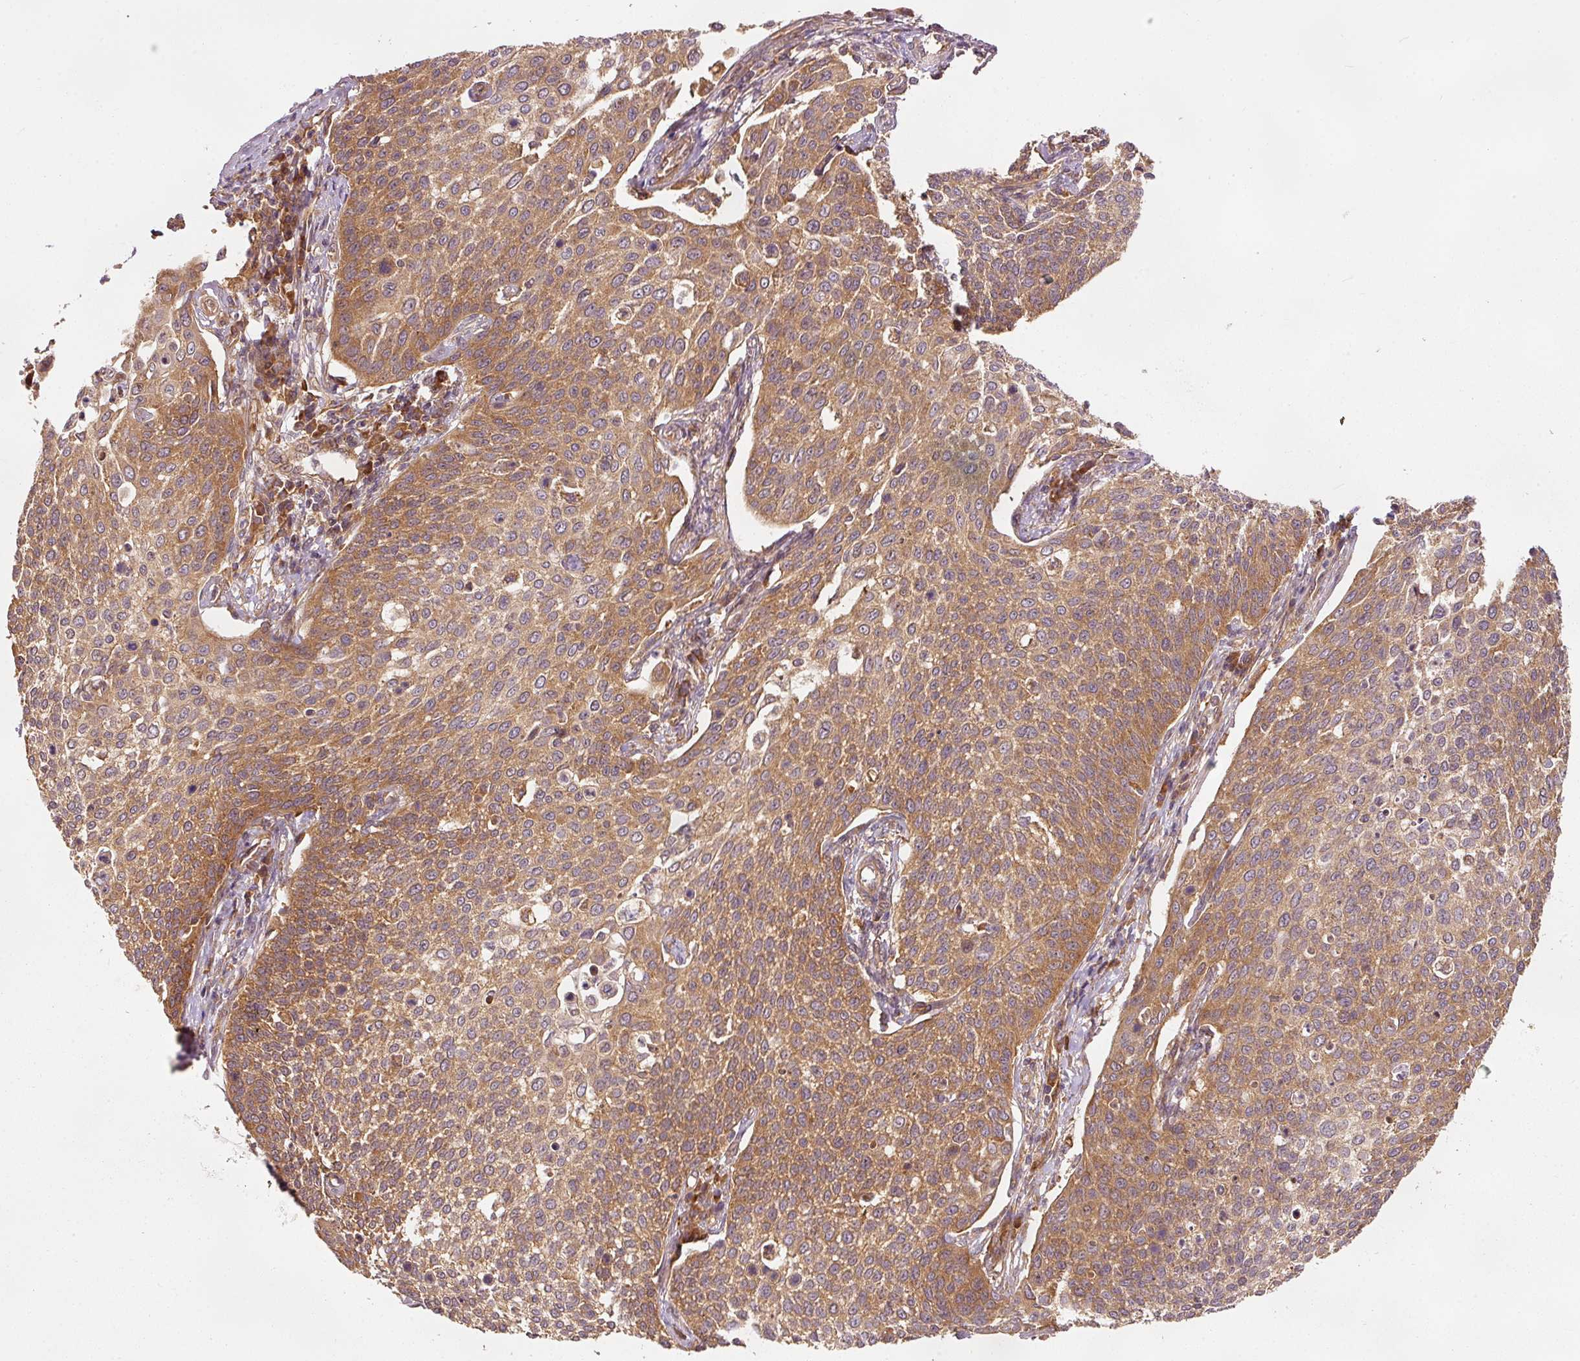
{"staining": {"intensity": "moderate", "quantity": ">75%", "location": "cytoplasmic/membranous"}, "tissue": "cervical cancer", "cell_type": "Tumor cells", "image_type": "cancer", "snomed": [{"axis": "morphology", "description": "Squamous cell carcinoma, NOS"}, {"axis": "topography", "description": "Cervix"}], "caption": "Cervical squamous cell carcinoma stained with DAB (3,3'-diaminobenzidine) immunohistochemistry (IHC) shows medium levels of moderate cytoplasmic/membranous expression in approximately >75% of tumor cells. (DAB IHC with brightfield microscopy, high magnification).", "gene": "EIF3B", "patient": {"sex": "female", "age": 34}}